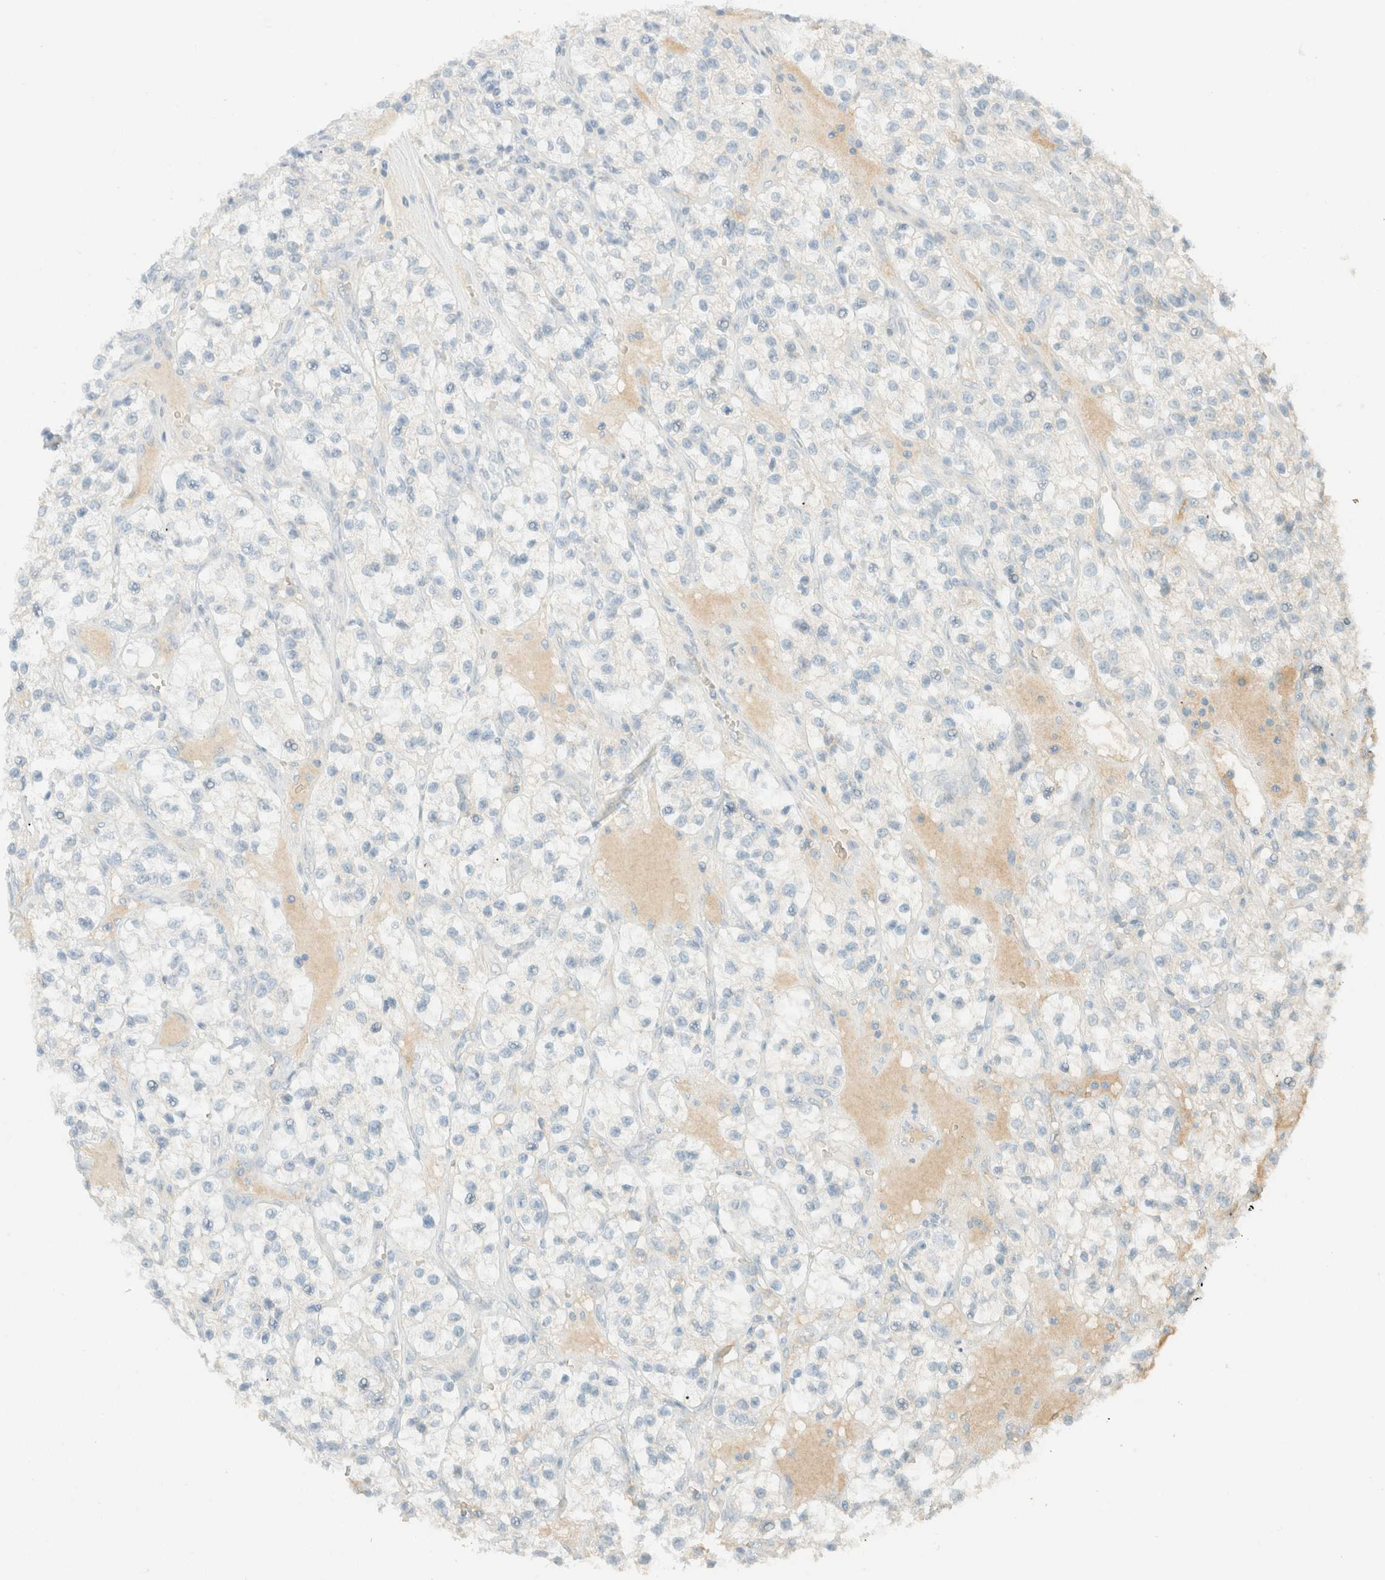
{"staining": {"intensity": "negative", "quantity": "none", "location": "none"}, "tissue": "renal cancer", "cell_type": "Tumor cells", "image_type": "cancer", "snomed": [{"axis": "morphology", "description": "Adenocarcinoma, NOS"}, {"axis": "topography", "description": "Kidney"}], "caption": "Renal cancer (adenocarcinoma) stained for a protein using IHC displays no staining tumor cells.", "gene": "GPA33", "patient": {"sex": "female", "age": 57}}